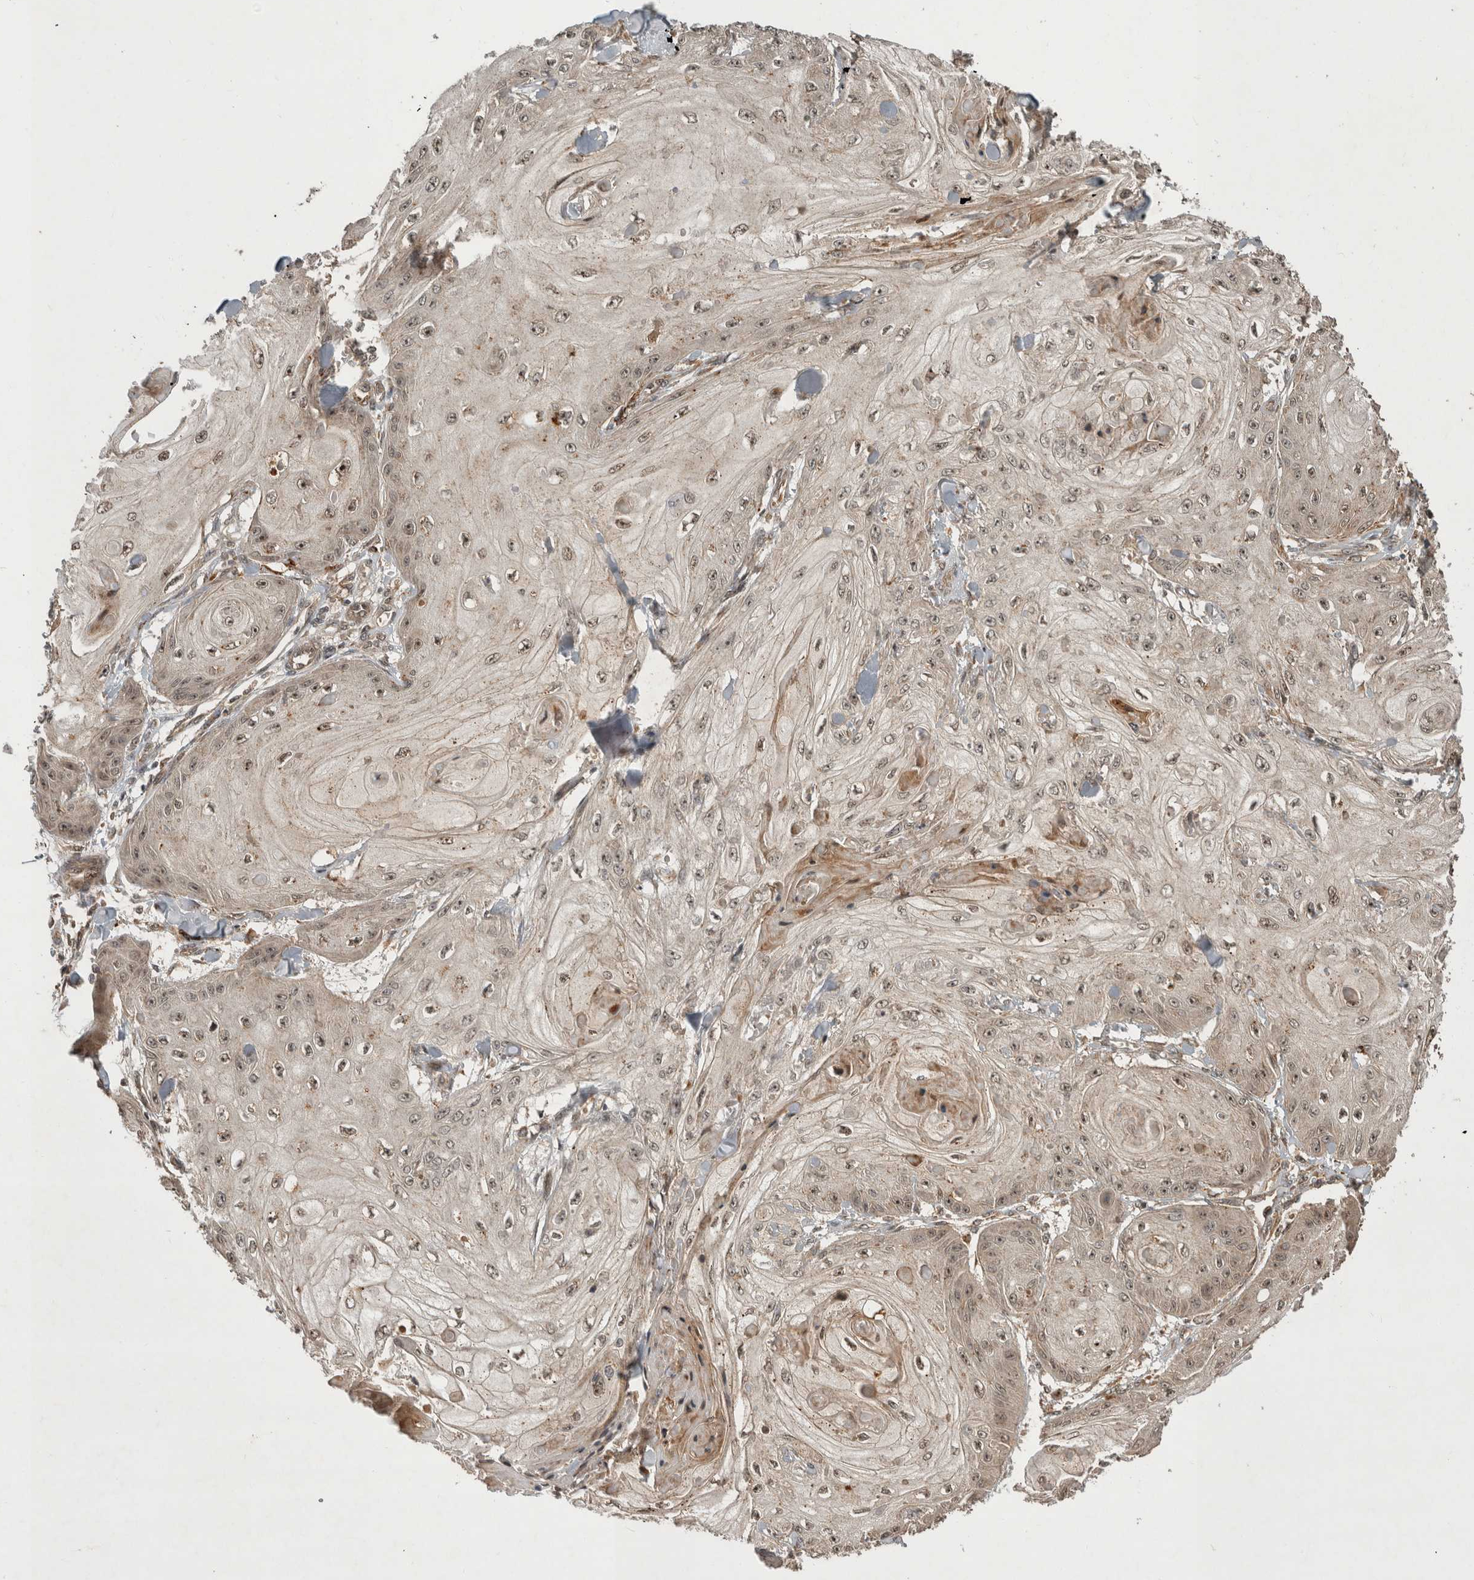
{"staining": {"intensity": "weak", "quantity": ">75%", "location": "cytoplasmic/membranous,nuclear"}, "tissue": "skin cancer", "cell_type": "Tumor cells", "image_type": "cancer", "snomed": [{"axis": "morphology", "description": "Squamous cell carcinoma, NOS"}, {"axis": "topography", "description": "Skin"}], "caption": "Squamous cell carcinoma (skin) stained with a protein marker reveals weak staining in tumor cells.", "gene": "PITPNC1", "patient": {"sex": "male", "age": 74}}